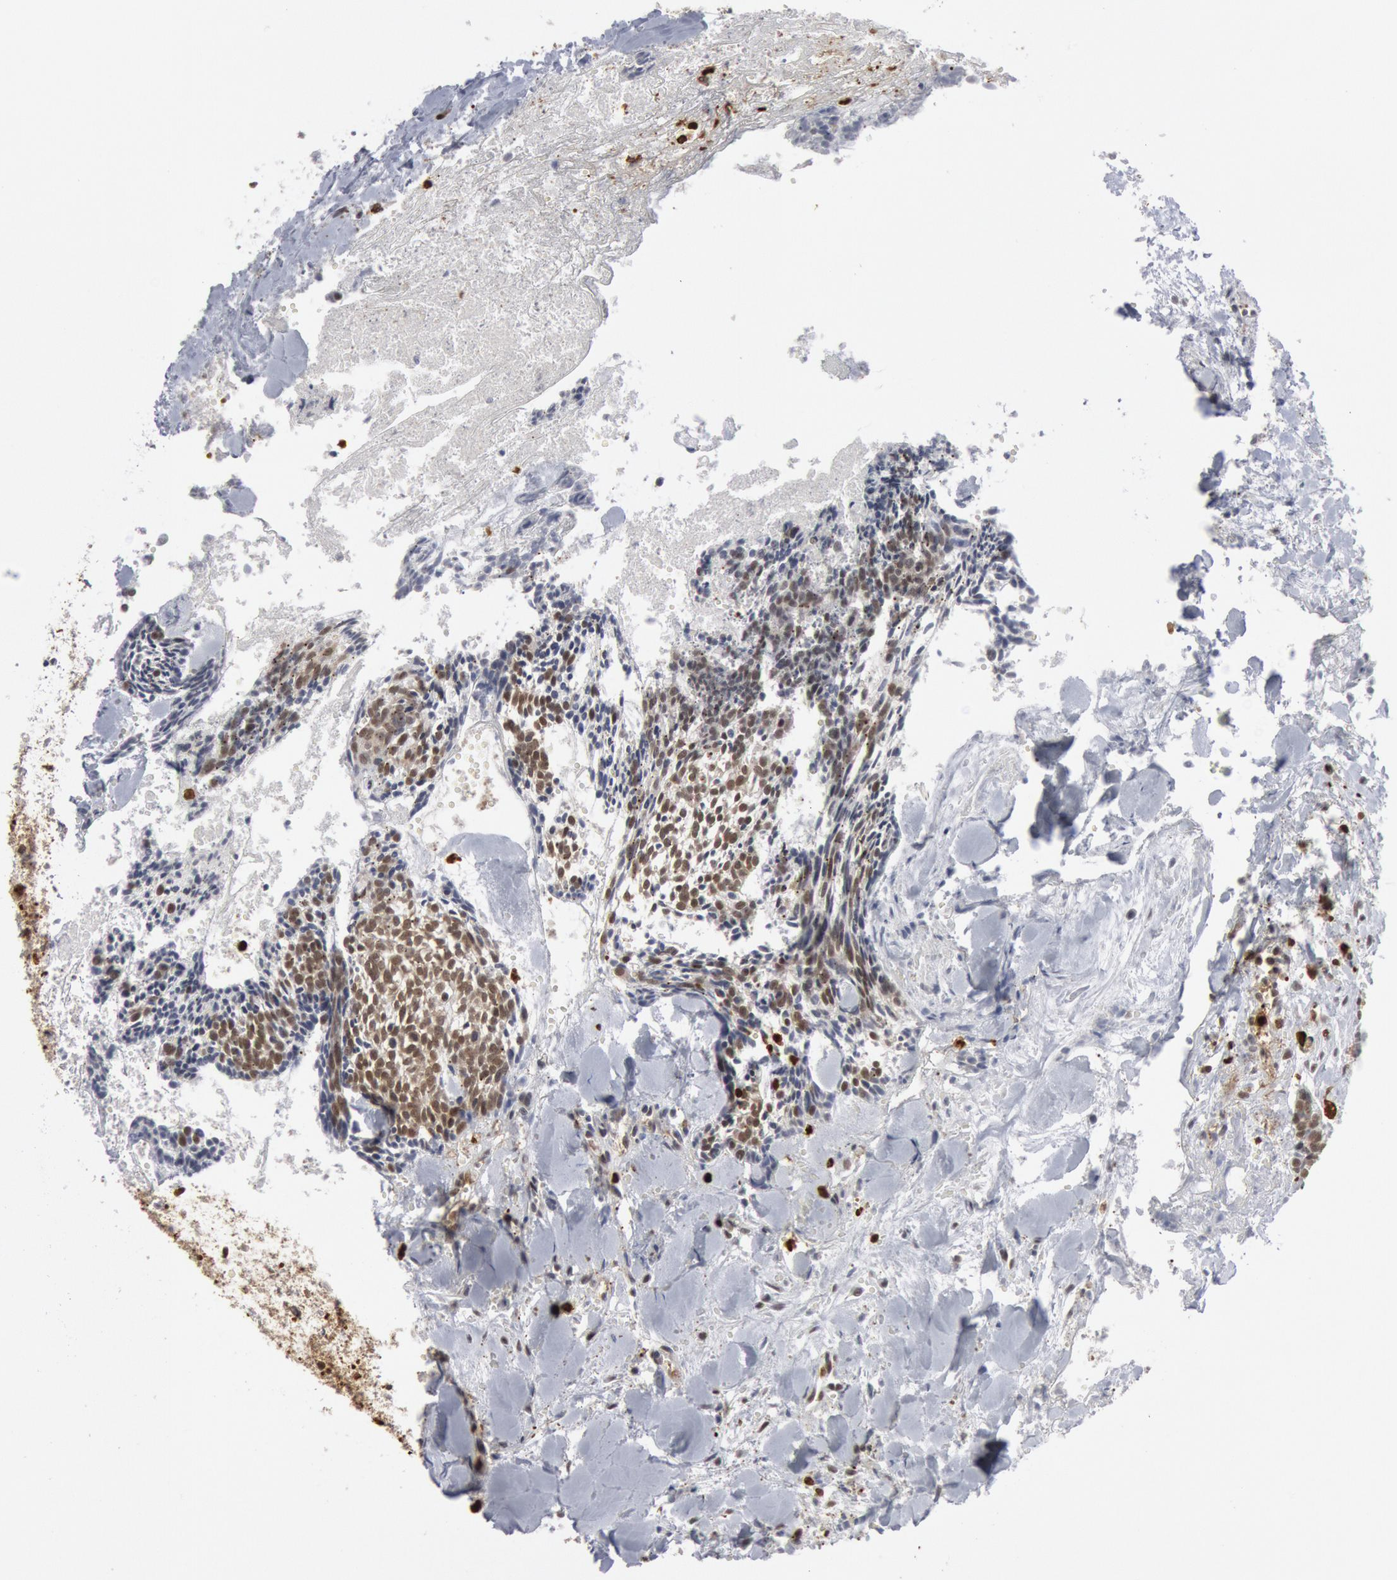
{"staining": {"intensity": "weak", "quantity": "25%-75%", "location": "cytoplasmic/membranous,nuclear"}, "tissue": "head and neck cancer", "cell_type": "Tumor cells", "image_type": "cancer", "snomed": [{"axis": "morphology", "description": "Squamous cell carcinoma, NOS"}, {"axis": "topography", "description": "Salivary gland"}, {"axis": "topography", "description": "Head-Neck"}], "caption": "The photomicrograph exhibits immunohistochemical staining of head and neck squamous cell carcinoma. There is weak cytoplasmic/membranous and nuclear expression is seen in about 25%-75% of tumor cells.", "gene": "PTPN6", "patient": {"sex": "male", "age": 70}}